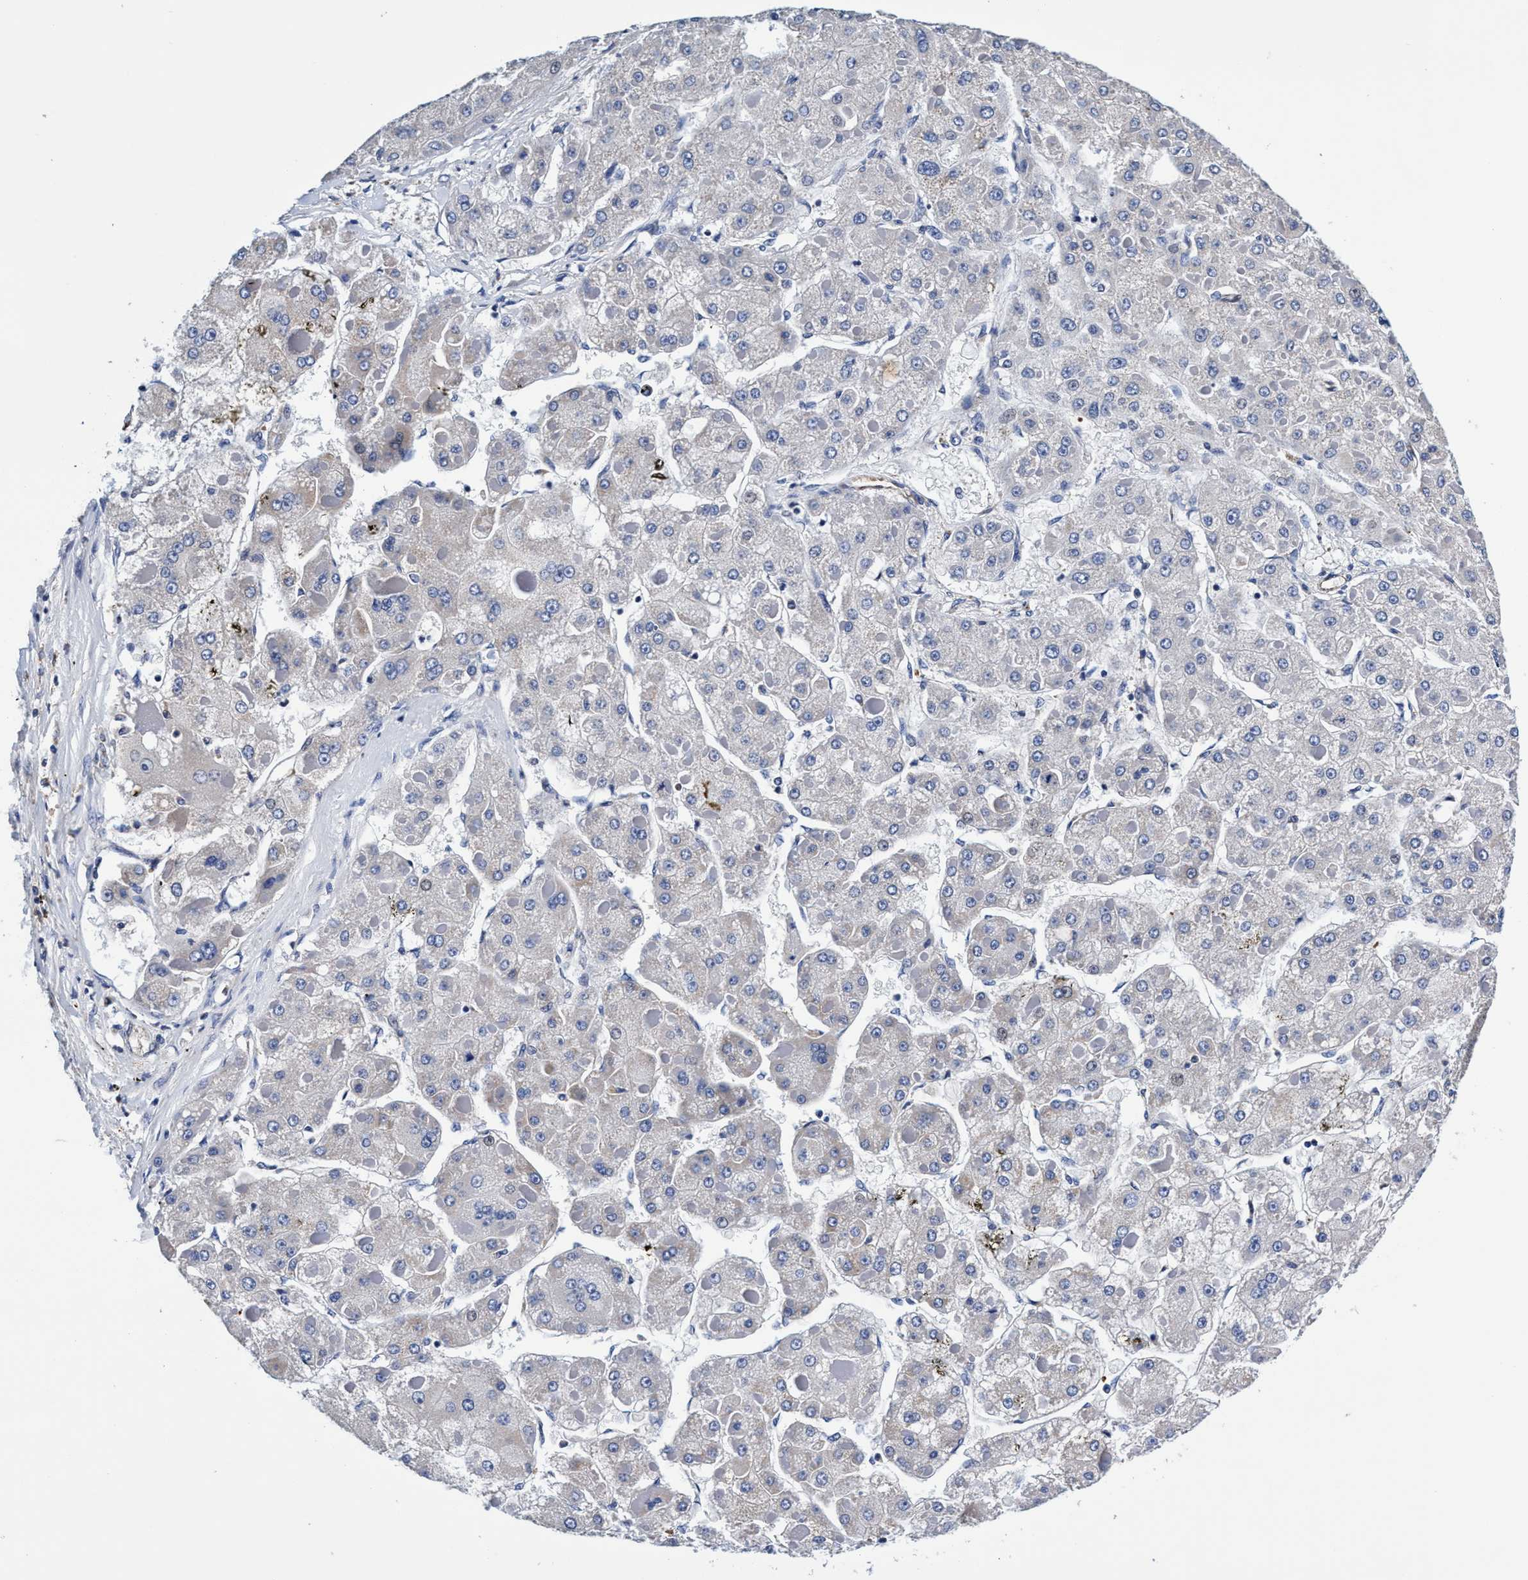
{"staining": {"intensity": "negative", "quantity": "none", "location": "none"}, "tissue": "liver cancer", "cell_type": "Tumor cells", "image_type": "cancer", "snomed": [{"axis": "morphology", "description": "Carcinoma, Hepatocellular, NOS"}, {"axis": "topography", "description": "Liver"}], "caption": "DAB immunohistochemical staining of liver hepatocellular carcinoma displays no significant staining in tumor cells.", "gene": "UBALD2", "patient": {"sex": "female", "age": 73}}